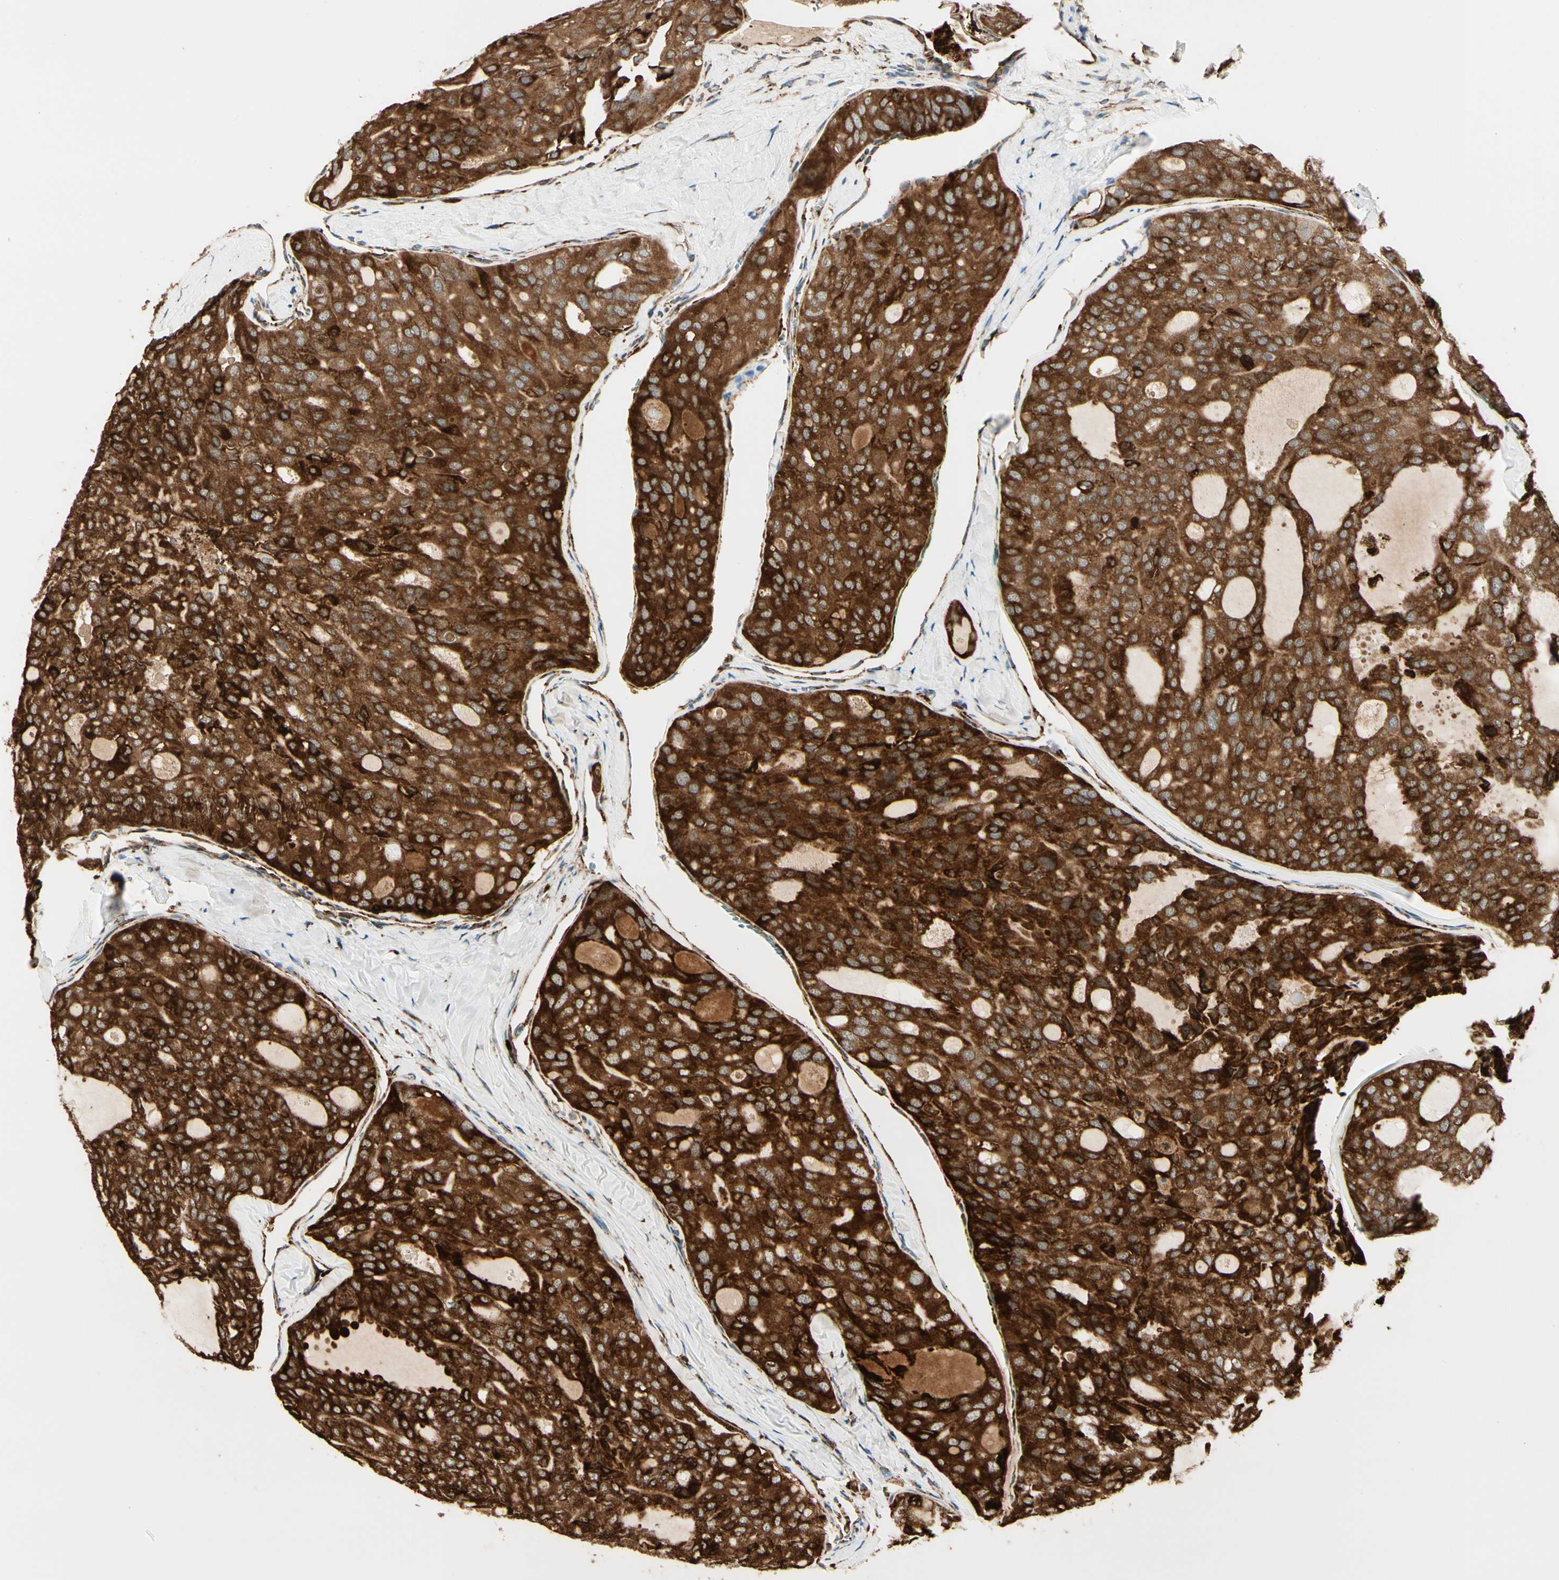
{"staining": {"intensity": "strong", "quantity": ">75%", "location": "cytoplasmic/membranous"}, "tissue": "thyroid cancer", "cell_type": "Tumor cells", "image_type": "cancer", "snomed": [{"axis": "morphology", "description": "Follicular adenoma carcinoma, NOS"}, {"axis": "topography", "description": "Thyroid gland"}], "caption": "Thyroid follicular adenoma carcinoma stained for a protein exhibits strong cytoplasmic/membranous positivity in tumor cells.", "gene": "HSP90B1", "patient": {"sex": "male", "age": 75}}